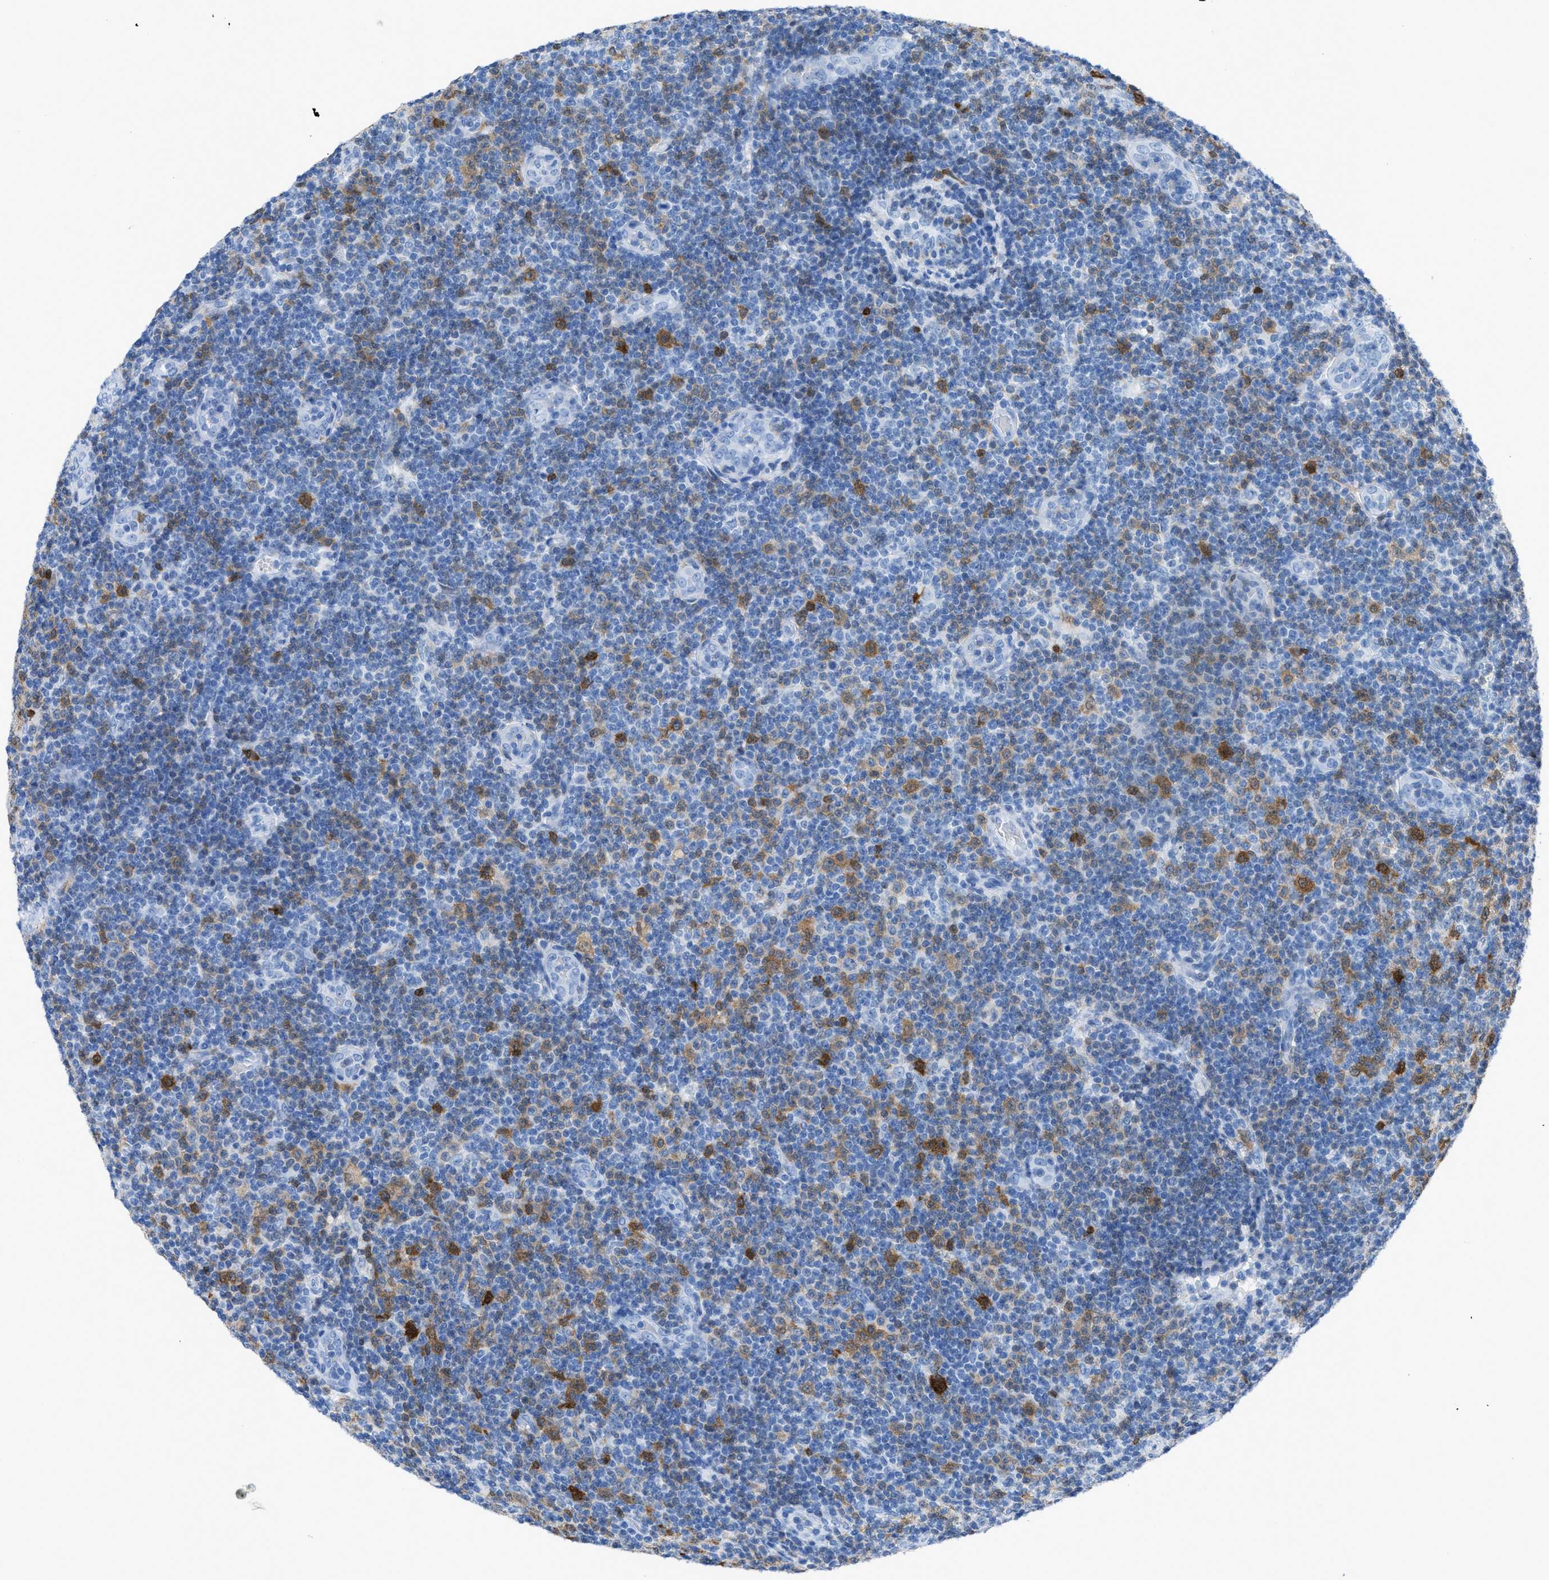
{"staining": {"intensity": "moderate", "quantity": "<25%", "location": "cytoplasmic/membranous"}, "tissue": "lymphoma", "cell_type": "Tumor cells", "image_type": "cancer", "snomed": [{"axis": "morphology", "description": "Malignant lymphoma, non-Hodgkin's type, Low grade"}, {"axis": "topography", "description": "Lymph node"}], "caption": "A brown stain labels moderate cytoplasmic/membranous expression of a protein in human lymphoma tumor cells. (Brightfield microscopy of DAB IHC at high magnification).", "gene": "CDKN2A", "patient": {"sex": "male", "age": 83}}